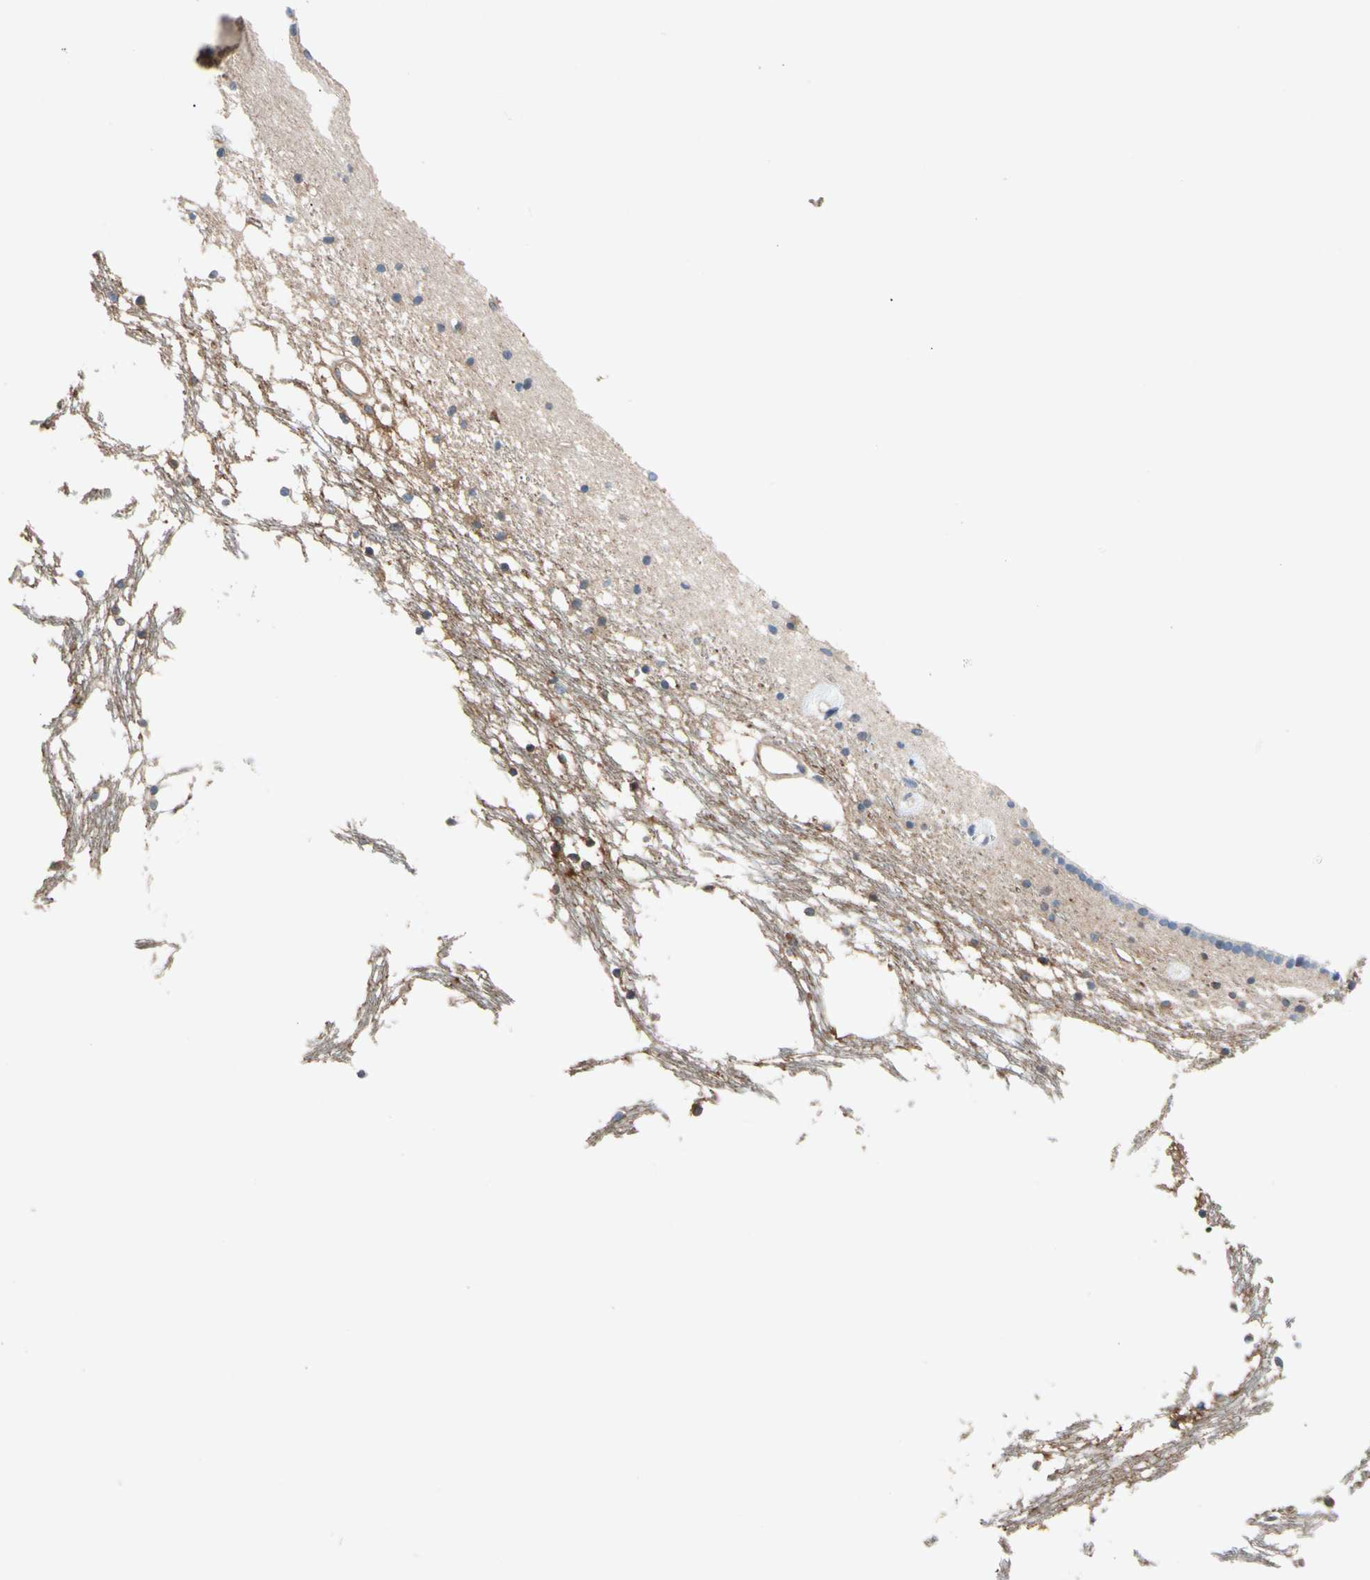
{"staining": {"intensity": "moderate", "quantity": ">75%", "location": "cytoplasmic/membranous"}, "tissue": "caudate", "cell_type": "Glial cells", "image_type": "normal", "snomed": [{"axis": "morphology", "description": "Normal tissue, NOS"}, {"axis": "topography", "description": "Lateral ventricle wall"}], "caption": "IHC staining of benign caudate, which demonstrates medium levels of moderate cytoplasmic/membranous staining in approximately >75% of glial cells indicating moderate cytoplasmic/membranous protein positivity. The staining was performed using DAB (brown) for protein detection and nuclei were counterstained in hematoxylin (blue).", "gene": "GPHN", "patient": {"sex": "male", "age": 45}}